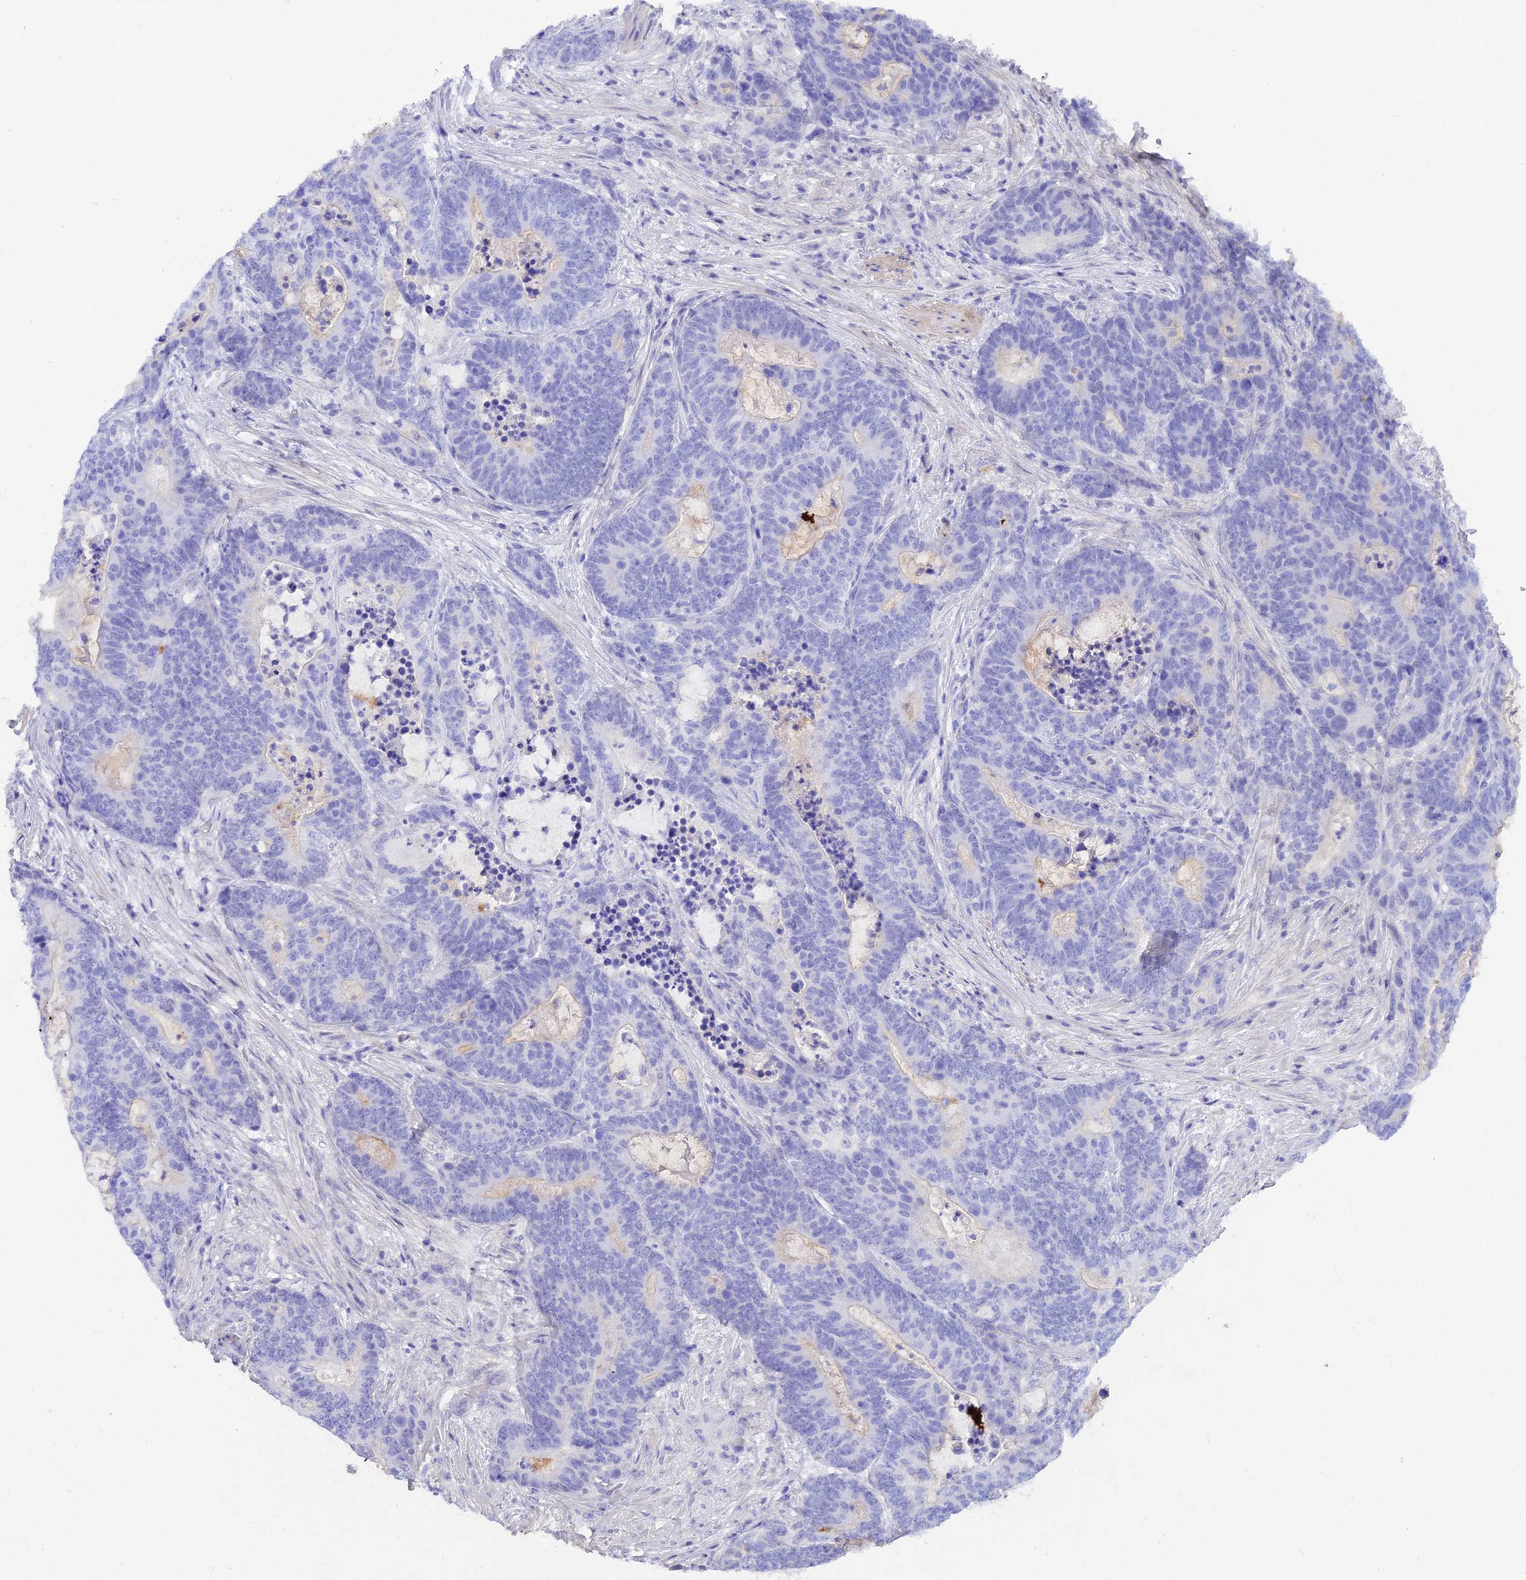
{"staining": {"intensity": "negative", "quantity": "none", "location": "none"}, "tissue": "stomach cancer", "cell_type": "Tumor cells", "image_type": "cancer", "snomed": [{"axis": "morphology", "description": "Normal tissue, NOS"}, {"axis": "morphology", "description": "Adenocarcinoma, NOS"}, {"axis": "topography", "description": "Stomach"}], "caption": "Immunohistochemistry of adenocarcinoma (stomach) exhibits no positivity in tumor cells.", "gene": "PRNP", "patient": {"sex": "female", "age": 64}}